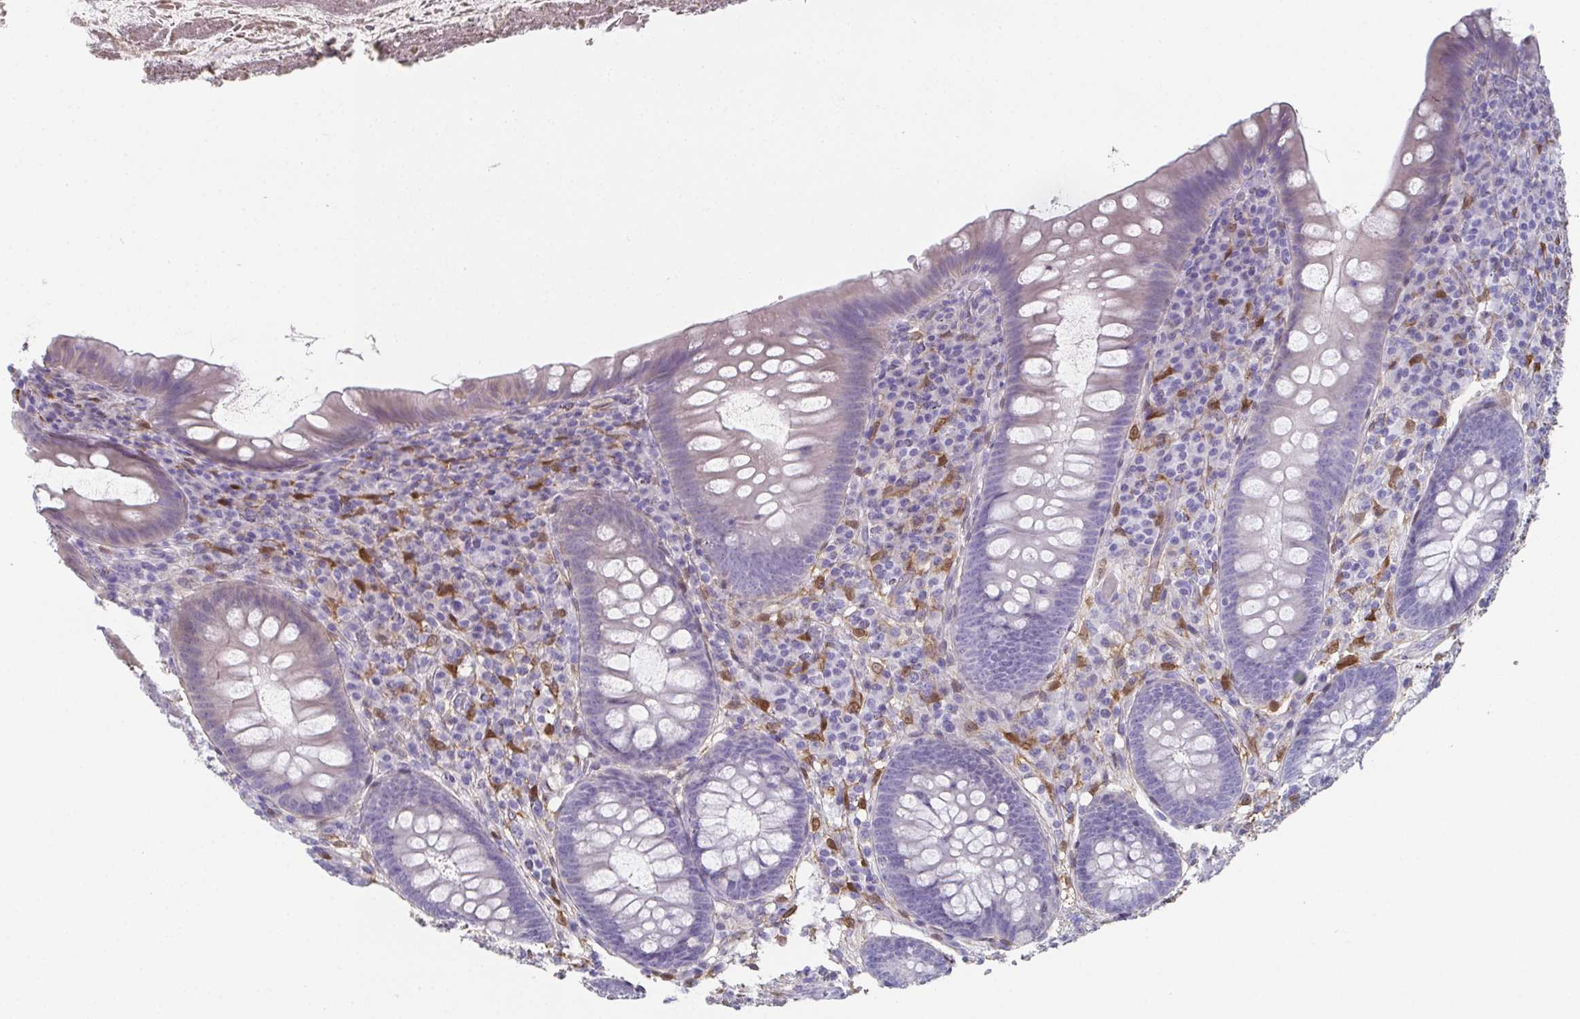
{"staining": {"intensity": "negative", "quantity": "none", "location": "none"}, "tissue": "appendix", "cell_type": "Glandular cells", "image_type": "normal", "snomed": [{"axis": "morphology", "description": "Normal tissue, NOS"}, {"axis": "topography", "description": "Appendix"}], "caption": "An IHC histopathology image of normal appendix is shown. There is no staining in glandular cells of appendix.", "gene": "RBP1", "patient": {"sex": "male", "age": 71}}